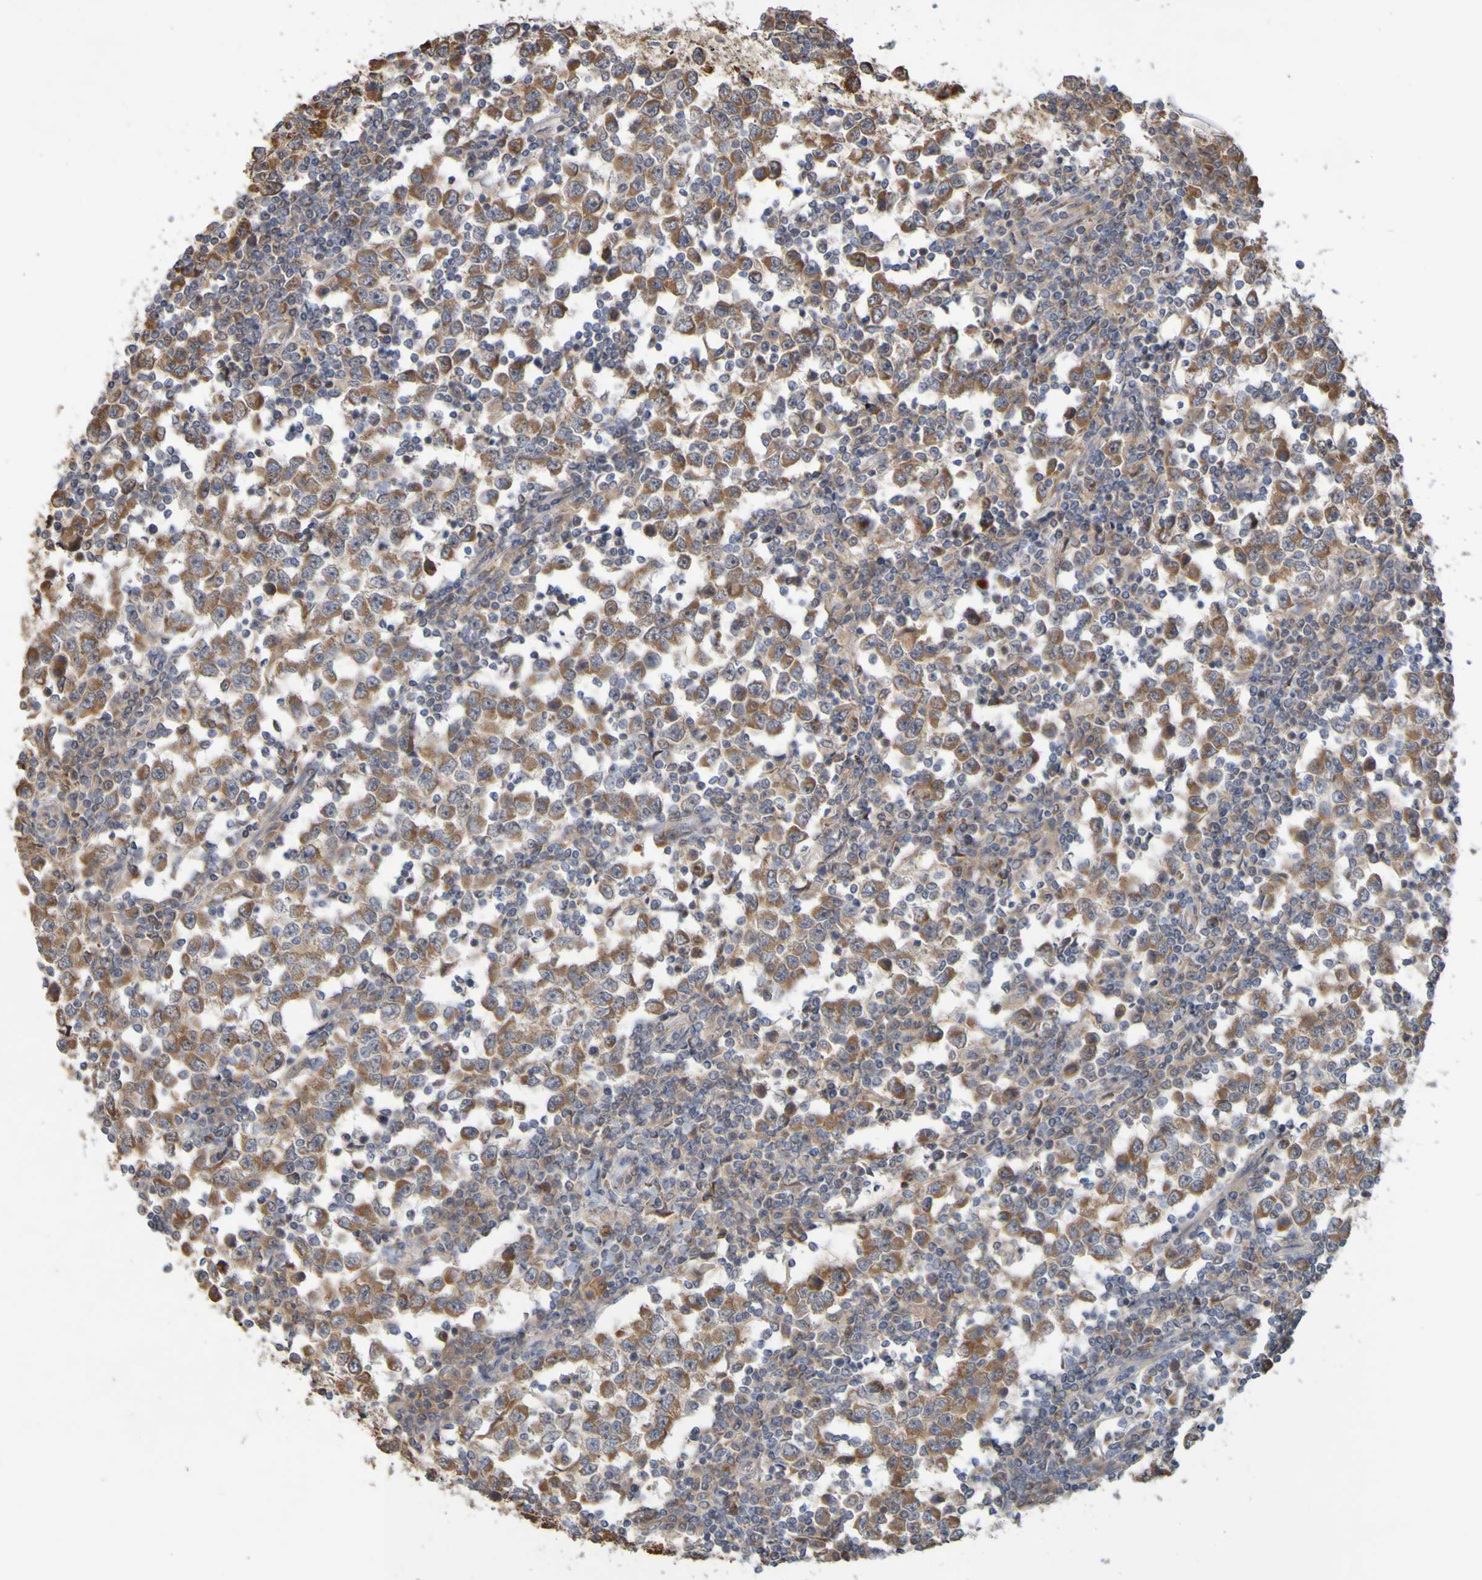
{"staining": {"intensity": "moderate", "quantity": ">75%", "location": "cytoplasmic/membranous"}, "tissue": "testis cancer", "cell_type": "Tumor cells", "image_type": "cancer", "snomed": [{"axis": "morphology", "description": "Seminoma, NOS"}, {"axis": "topography", "description": "Testis"}], "caption": "A micrograph of human seminoma (testis) stained for a protein displays moderate cytoplasmic/membranous brown staining in tumor cells.", "gene": "TMBIM1", "patient": {"sex": "male", "age": 65}}